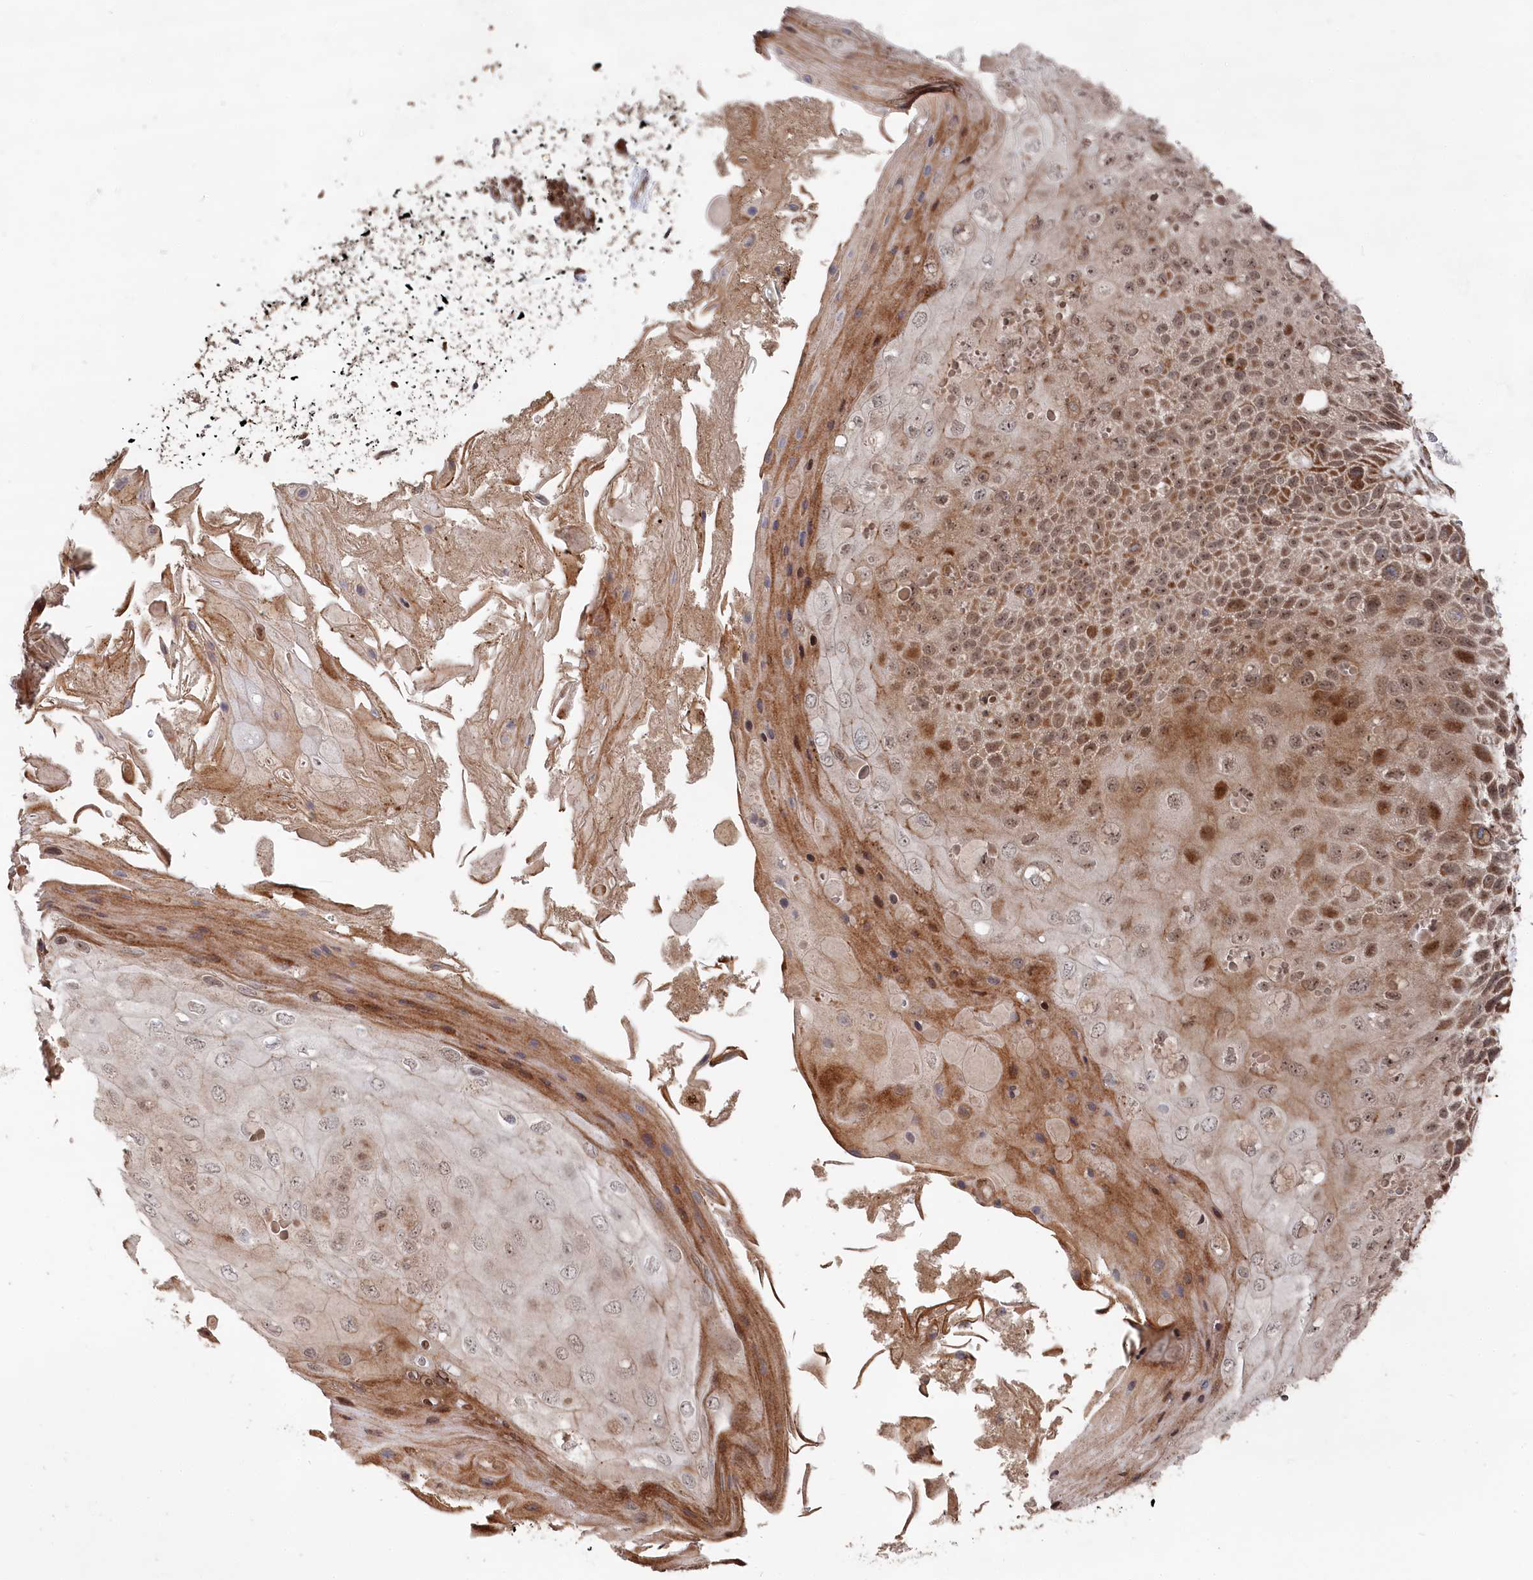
{"staining": {"intensity": "moderate", "quantity": ">75%", "location": "cytoplasmic/membranous,nuclear"}, "tissue": "skin cancer", "cell_type": "Tumor cells", "image_type": "cancer", "snomed": [{"axis": "morphology", "description": "Squamous cell carcinoma, NOS"}, {"axis": "topography", "description": "Skin"}], "caption": "IHC histopathology image of neoplastic tissue: human squamous cell carcinoma (skin) stained using immunohistochemistry reveals medium levels of moderate protein expression localized specifically in the cytoplasmic/membranous and nuclear of tumor cells, appearing as a cytoplasmic/membranous and nuclear brown color.", "gene": "POLR3A", "patient": {"sex": "female", "age": 88}}